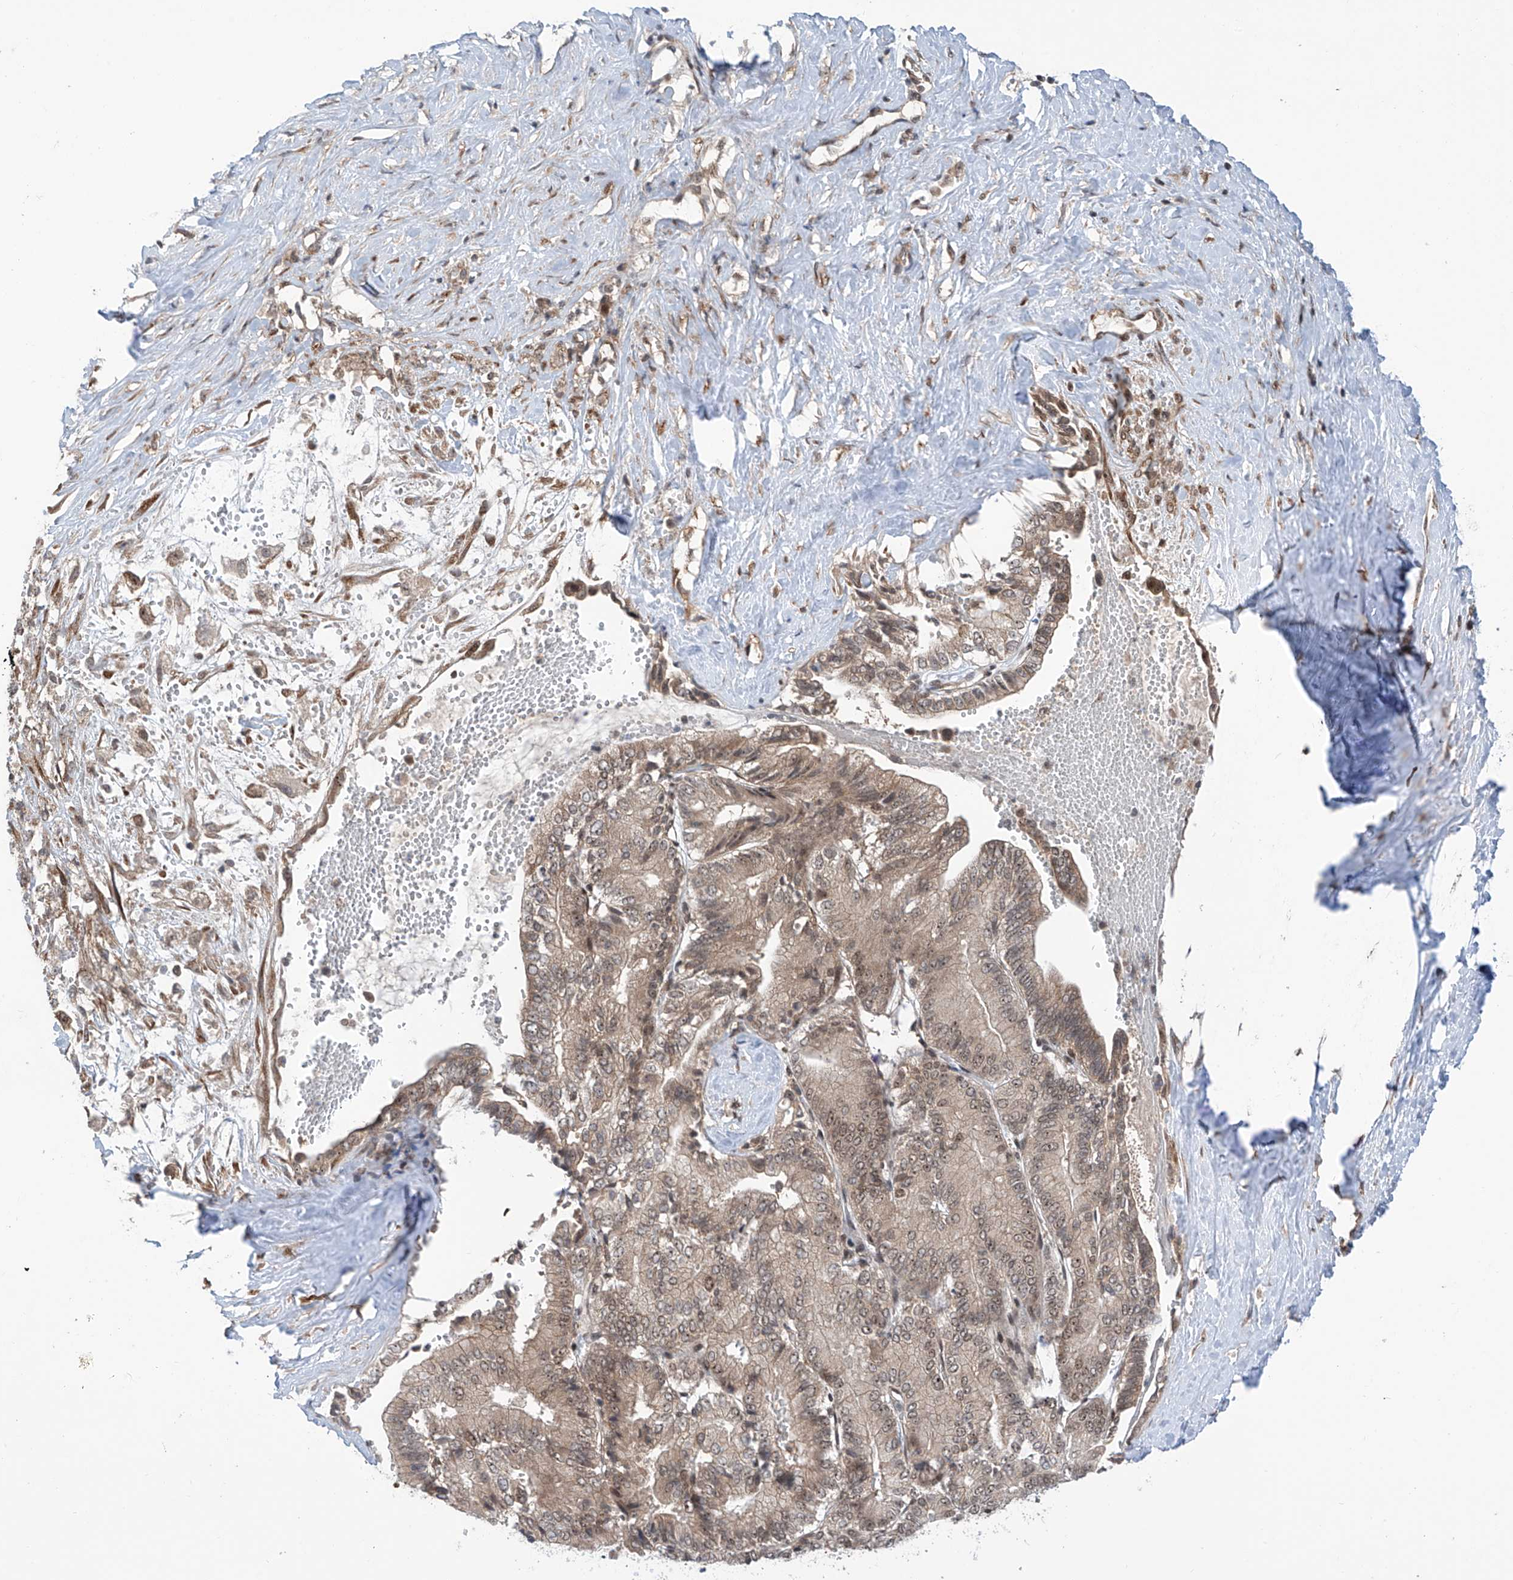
{"staining": {"intensity": "weak", "quantity": "25%-75%", "location": "cytoplasmic/membranous,nuclear"}, "tissue": "liver cancer", "cell_type": "Tumor cells", "image_type": "cancer", "snomed": [{"axis": "morphology", "description": "Cholangiocarcinoma"}, {"axis": "topography", "description": "Liver"}], "caption": "Immunohistochemical staining of liver cancer exhibits weak cytoplasmic/membranous and nuclear protein expression in about 25%-75% of tumor cells.", "gene": "C1orf131", "patient": {"sex": "female", "age": 75}}